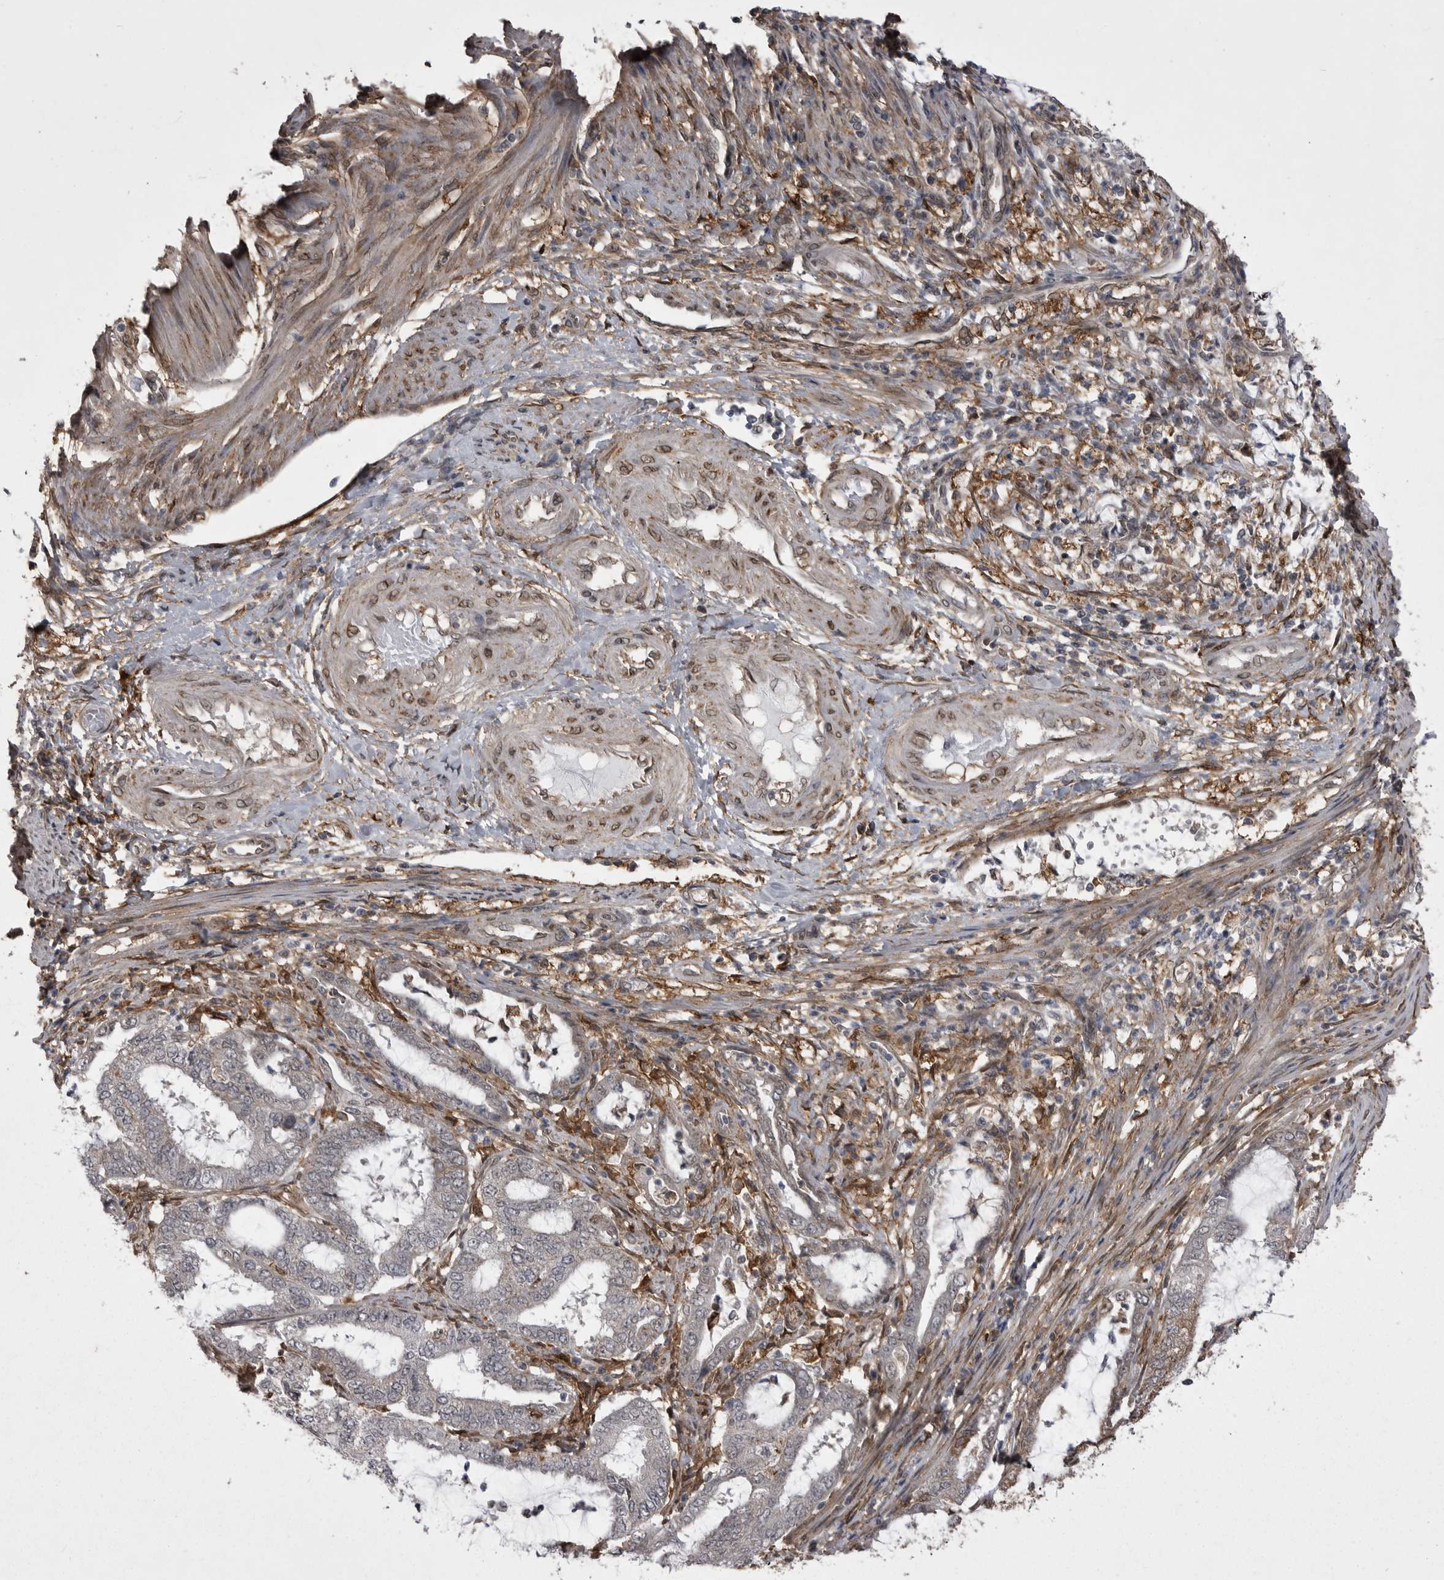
{"staining": {"intensity": "moderate", "quantity": "<25%", "location": "cytoplasmic/membranous"}, "tissue": "endometrial cancer", "cell_type": "Tumor cells", "image_type": "cancer", "snomed": [{"axis": "morphology", "description": "Adenocarcinoma, NOS"}, {"axis": "topography", "description": "Endometrium"}], "caption": "Tumor cells reveal low levels of moderate cytoplasmic/membranous expression in approximately <25% of cells in endometrial adenocarcinoma.", "gene": "ABL1", "patient": {"sex": "female", "age": 51}}